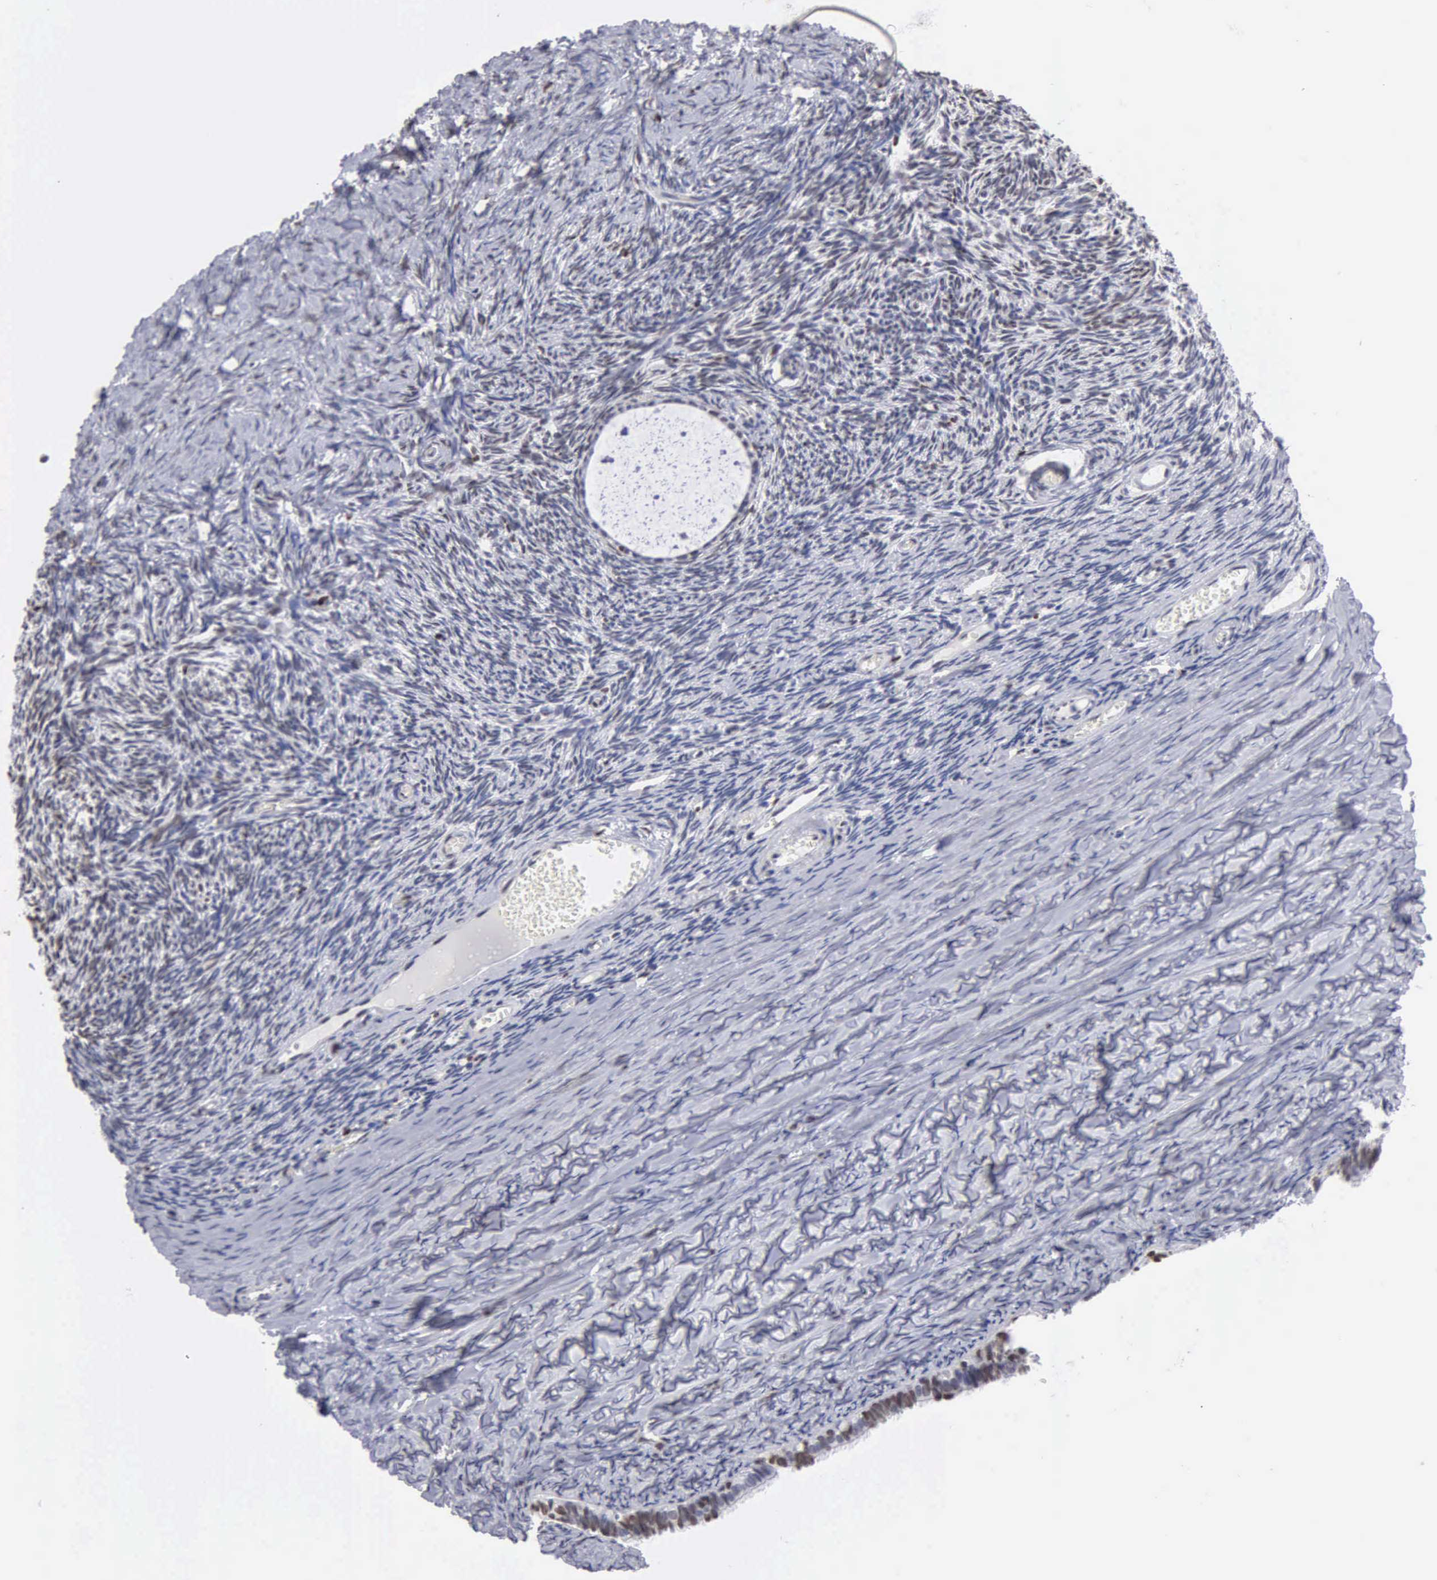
{"staining": {"intensity": "moderate", "quantity": "25%-75%", "location": "nuclear"}, "tissue": "ovary", "cell_type": "Follicle cells", "image_type": "normal", "snomed": [{"axis": "morphology", "description": "Normal tissue, NOS"}, {"axis": "topography", "description": "Ovary"}], "caption": "Immunohistochemical staining of normal human ovary reveals 25%-75% levels of moderate nuclear protein positivity in about 25%-75% of follicle cells.", "gene": "CCNG1", "patient": {"sex": "female", "age": 59}}